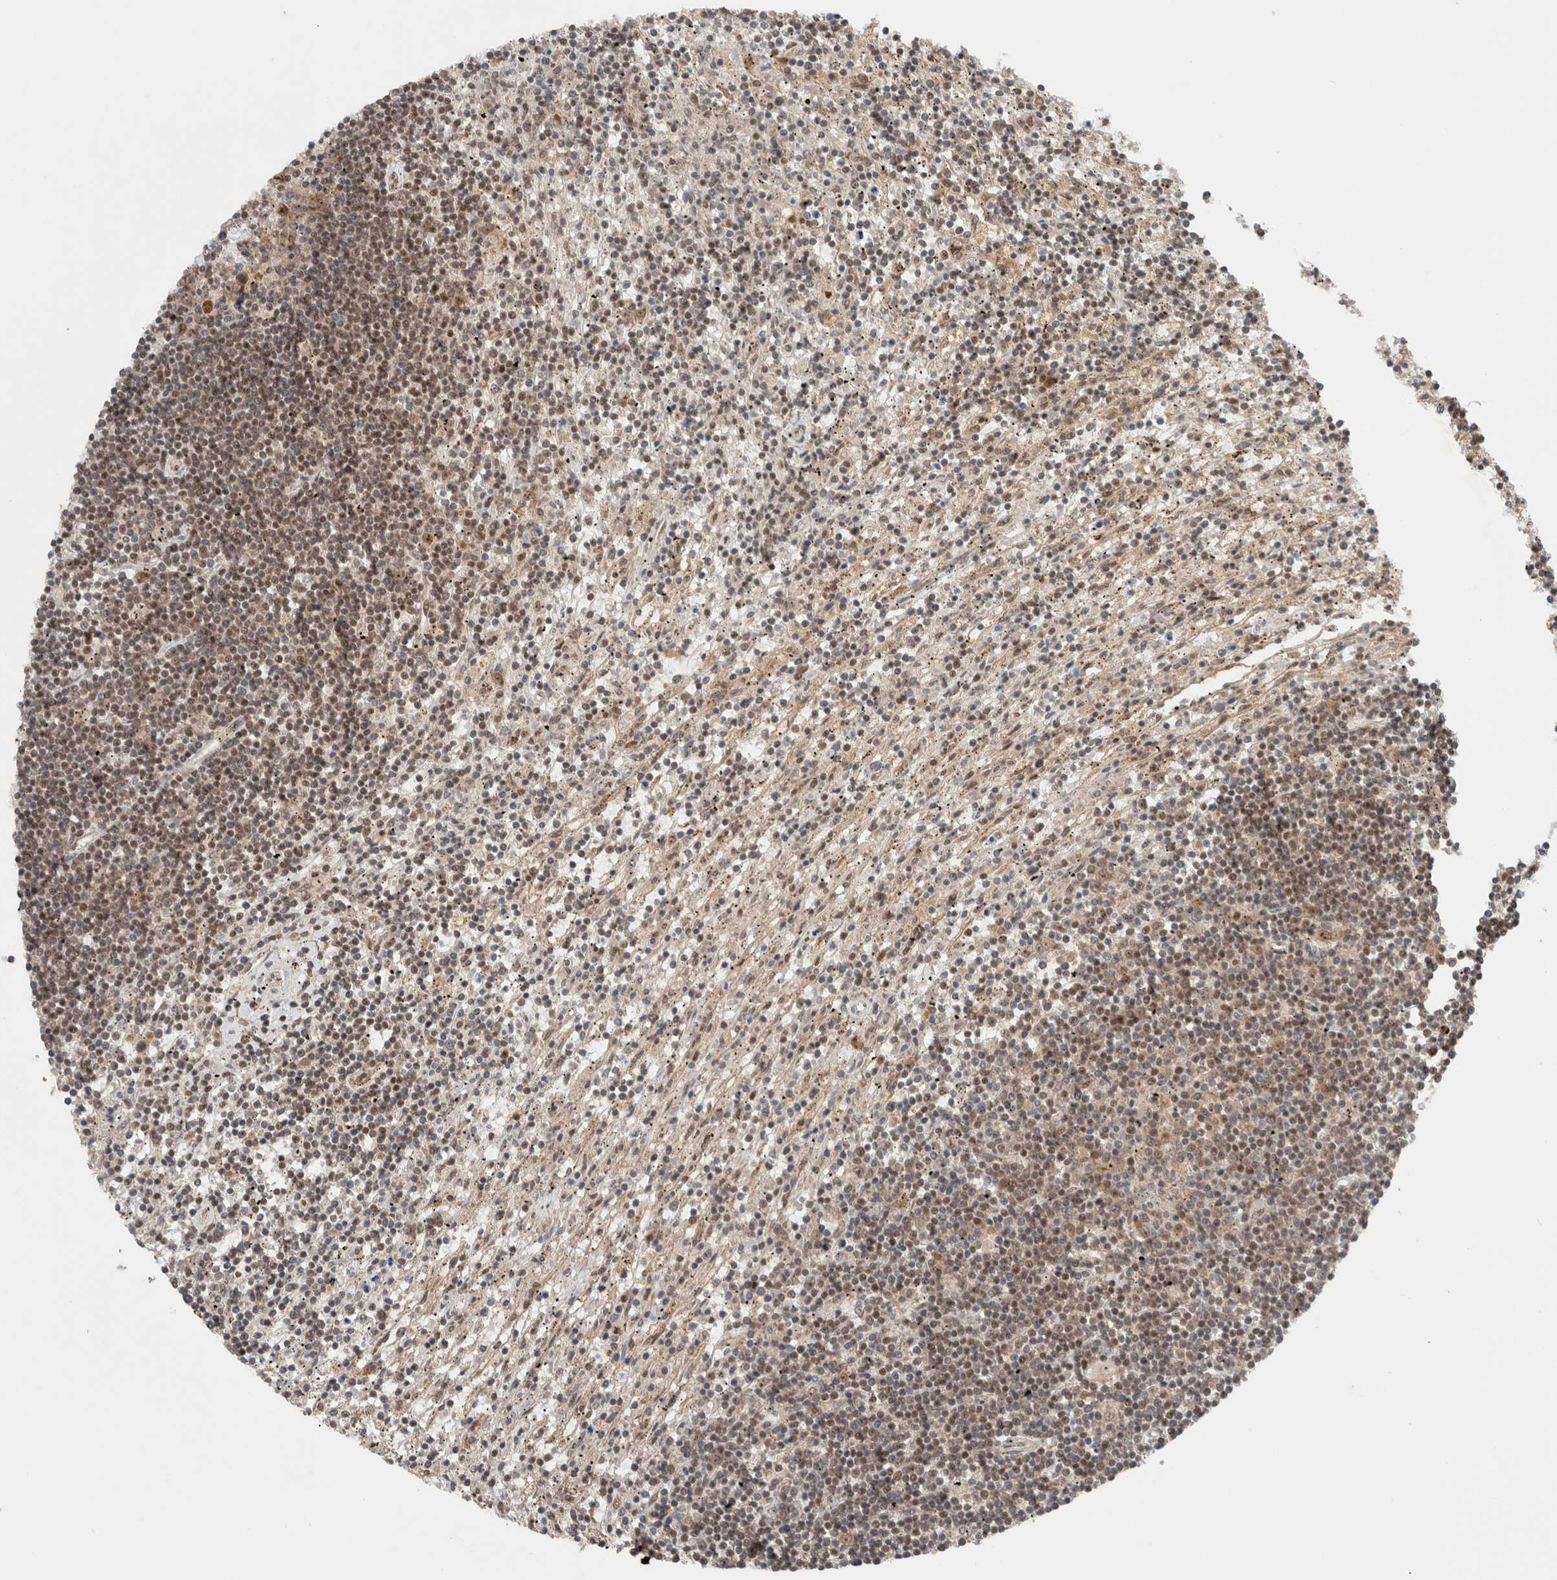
{"staining": {"intensity": "weak", "quantity": ">75%", "location": "nuclear"}, "tissue": "lymphoma", "cell_type": "Tumor cells", "image_type": "cancer", "snomed": [{"axis": "morphology", "description": "Malignant lymphoma, non-Hodgkin's type, Low grade"}, {"axis": "topography", "description": "Spleen"}], "caption": "Human low-grade malignant lymphoma, non-Hodgkin's type stained with a brown dye displays weak nuclear positive expression in about >75% of tumor cells.", "gene": "MPHOSPH6", "patient": {"sex": "male", "age": 76}}